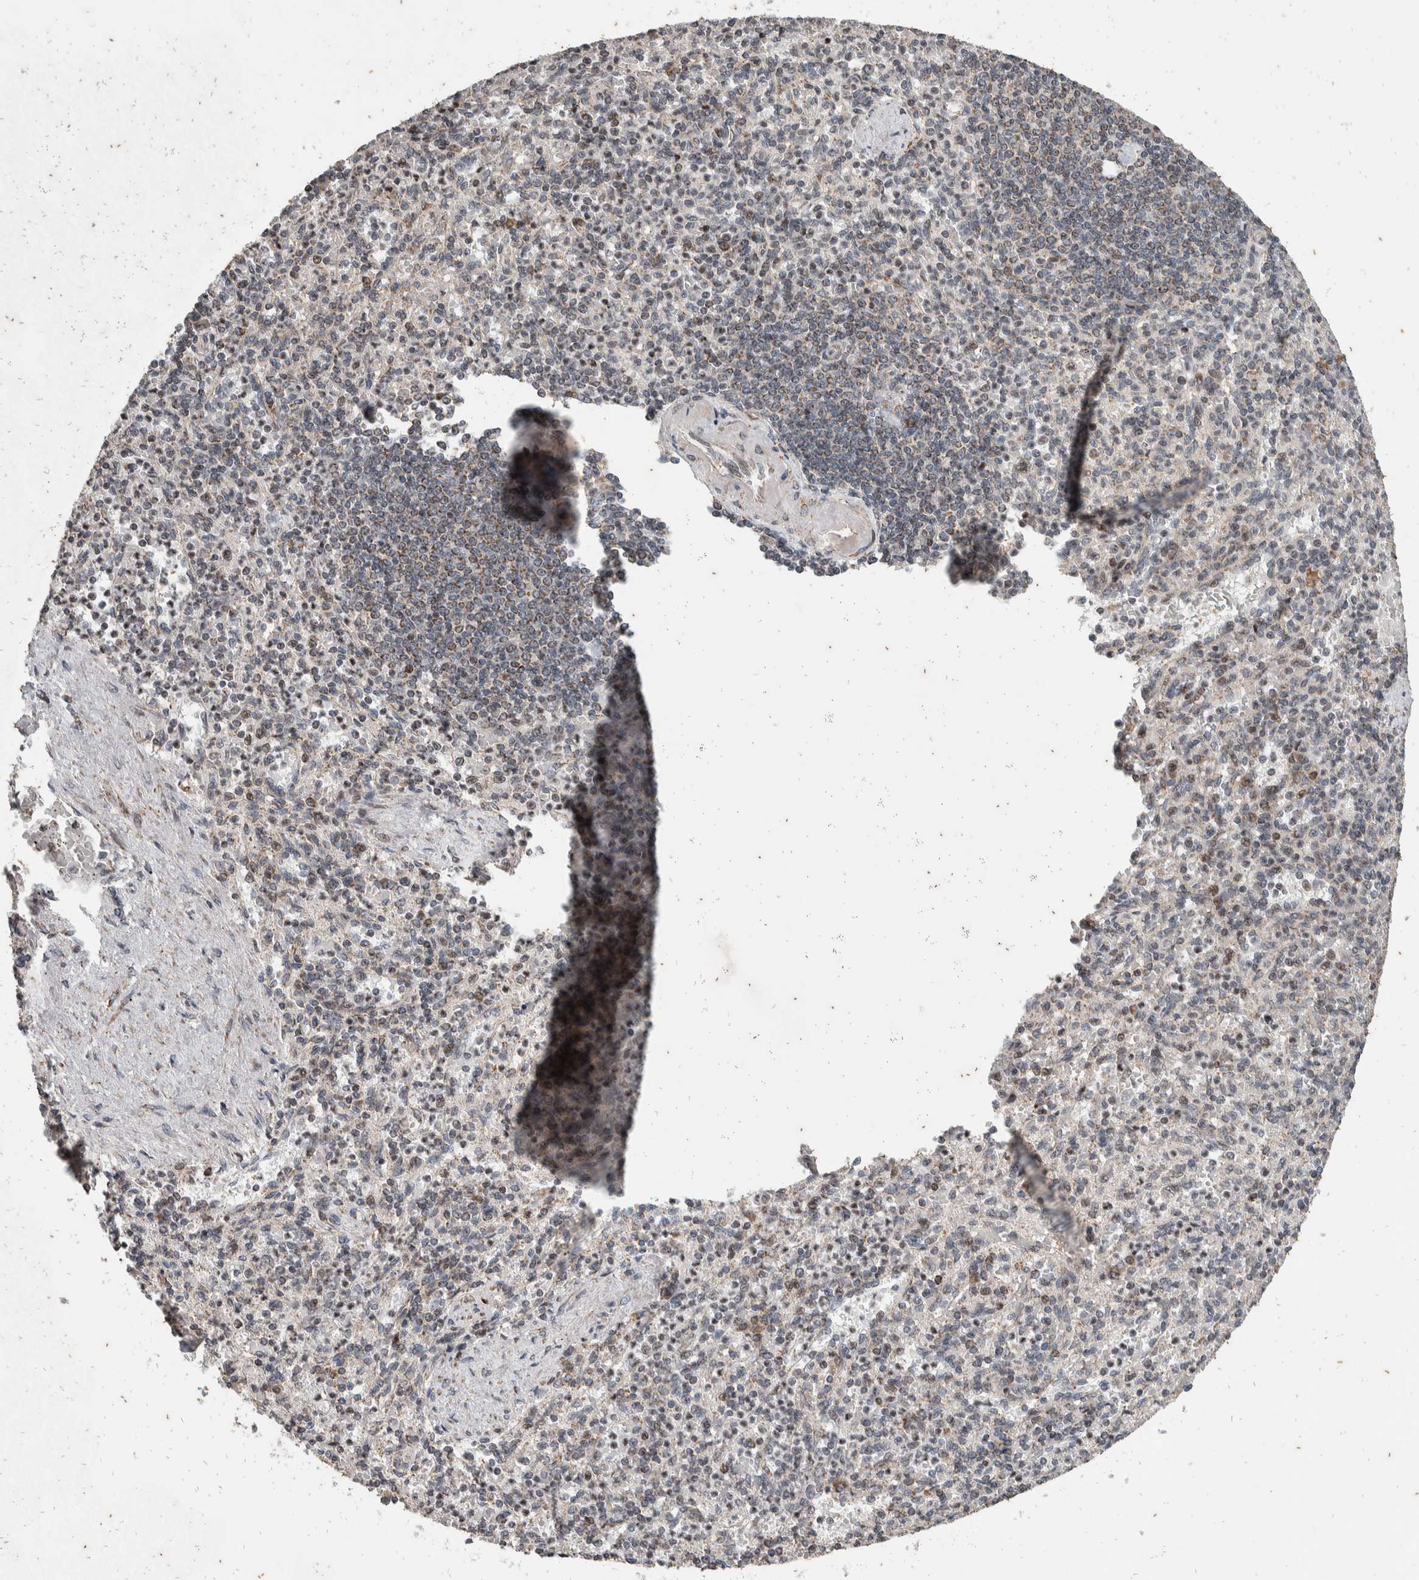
{"staining": {"intensity": "weak", "quantity": "25%-75%", "location": "nuclear"}, "tissue": "spleen", "cell_type": "Cells in red pulp", "image_type": "normal", "snomed": [{"axis": "morphology", "description": "Normal tissue, NOS"}, {"axis": "topography", "description": "Spleen"}], "caption": "Immunohistochemical staining of benign spleen displays weak nuclear protein positivity in about 25%-75% of cells in red pulp.", "gene": "ATXN7L1", "patient": {"sex": "female", "age": 74}}